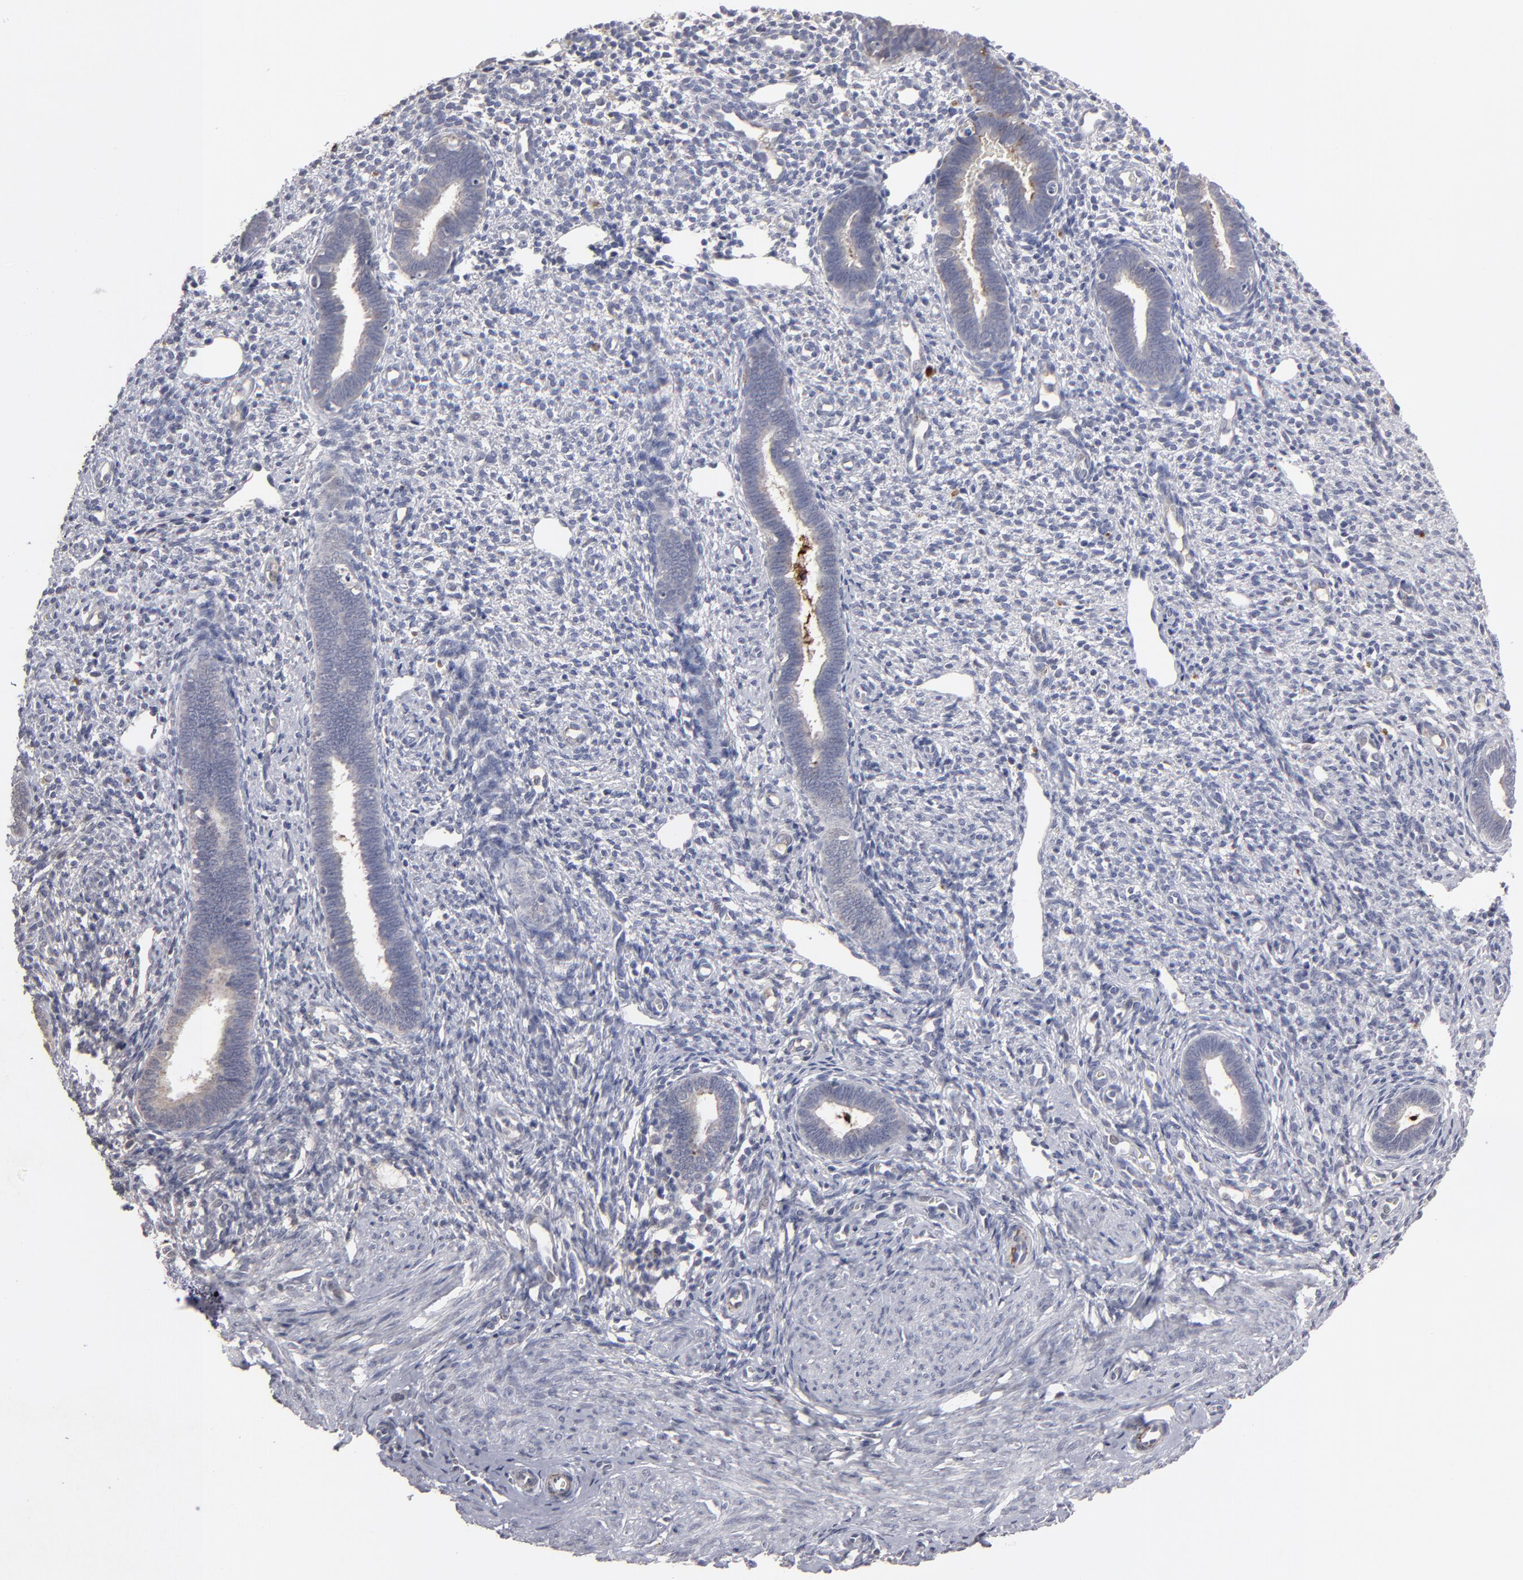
{"staining": {"intensity": "weak", "quantity": "<25%", "location": "cytoplasmic/membranous"}, "tissue": "endometrium", "cell_type": "Cells in endometrial stroma", "image_type": "normal", "snomed": [{"axis": "morphology", "description": "Normal tissue, NOS"}, {"axis": "topography", "description": "Endometrium"}], "caption": "The immunohistochemistry histopathology image has no significant expression in cells in endometrial stroma of endometrium. (DAB immunohistochemistry (IHC), high magnification).", "gene": "GPM6B", "patient": {"sex": "female", "age": 27}}